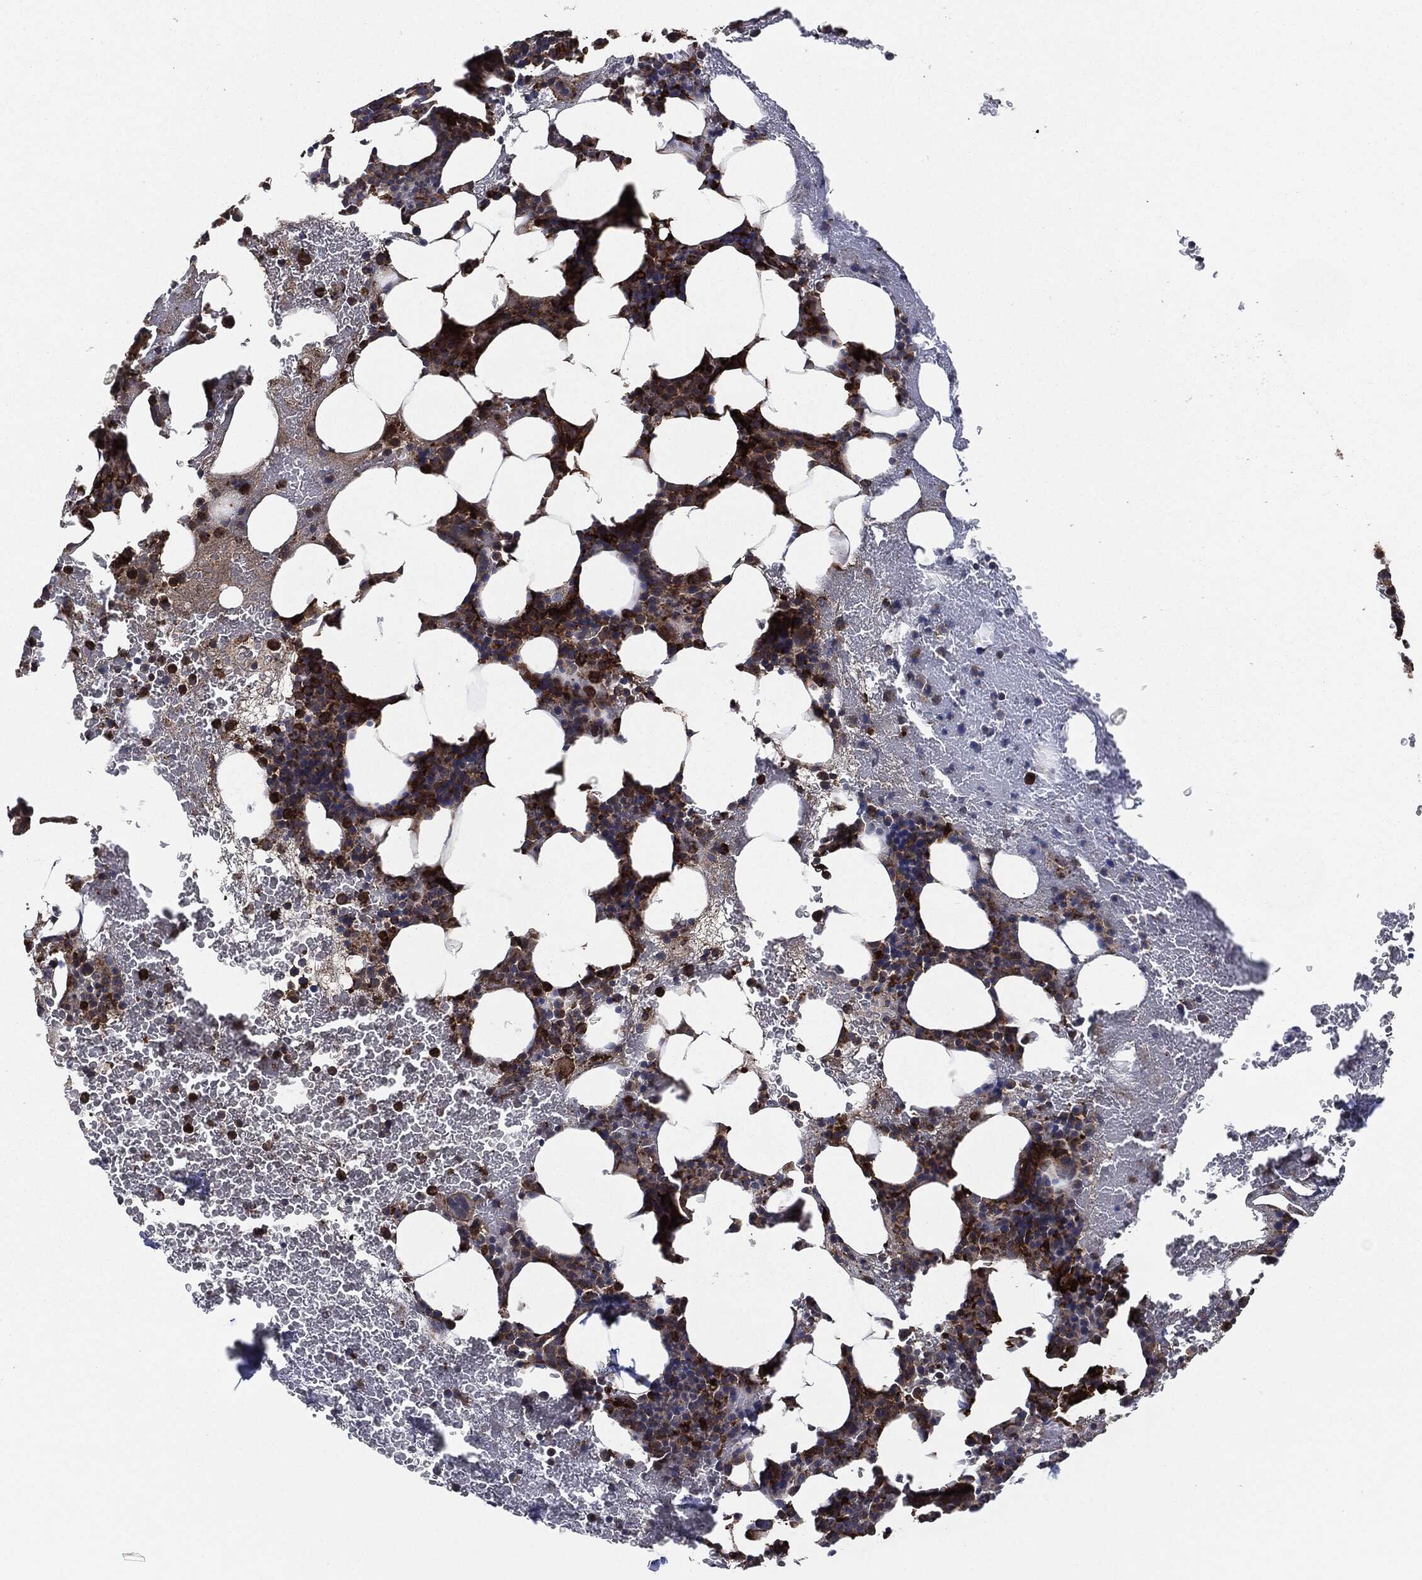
{"staining": {"intensity": "strong", "quantity": "25%-75%", "location": "cytoplasmic/membranous"}, "tissue": "bone marrow", "cell_type": "Hematopoietic cells", "image_type": "normal", "snomed": [{"axis": "morphology", "description": "Normal tissue, NOS"}, {"axis": "topography", "description": "Bone marrow"}], "caption": "Bone marrow stained with DAB immunohistochemistry (IHC) displays high levels of strong cytoplasmic/membranous expression in approximately 25%-75% of hematopoietic cells.", "gene": "TMEM11", "patient": {"sex": "male", "age": 83}}